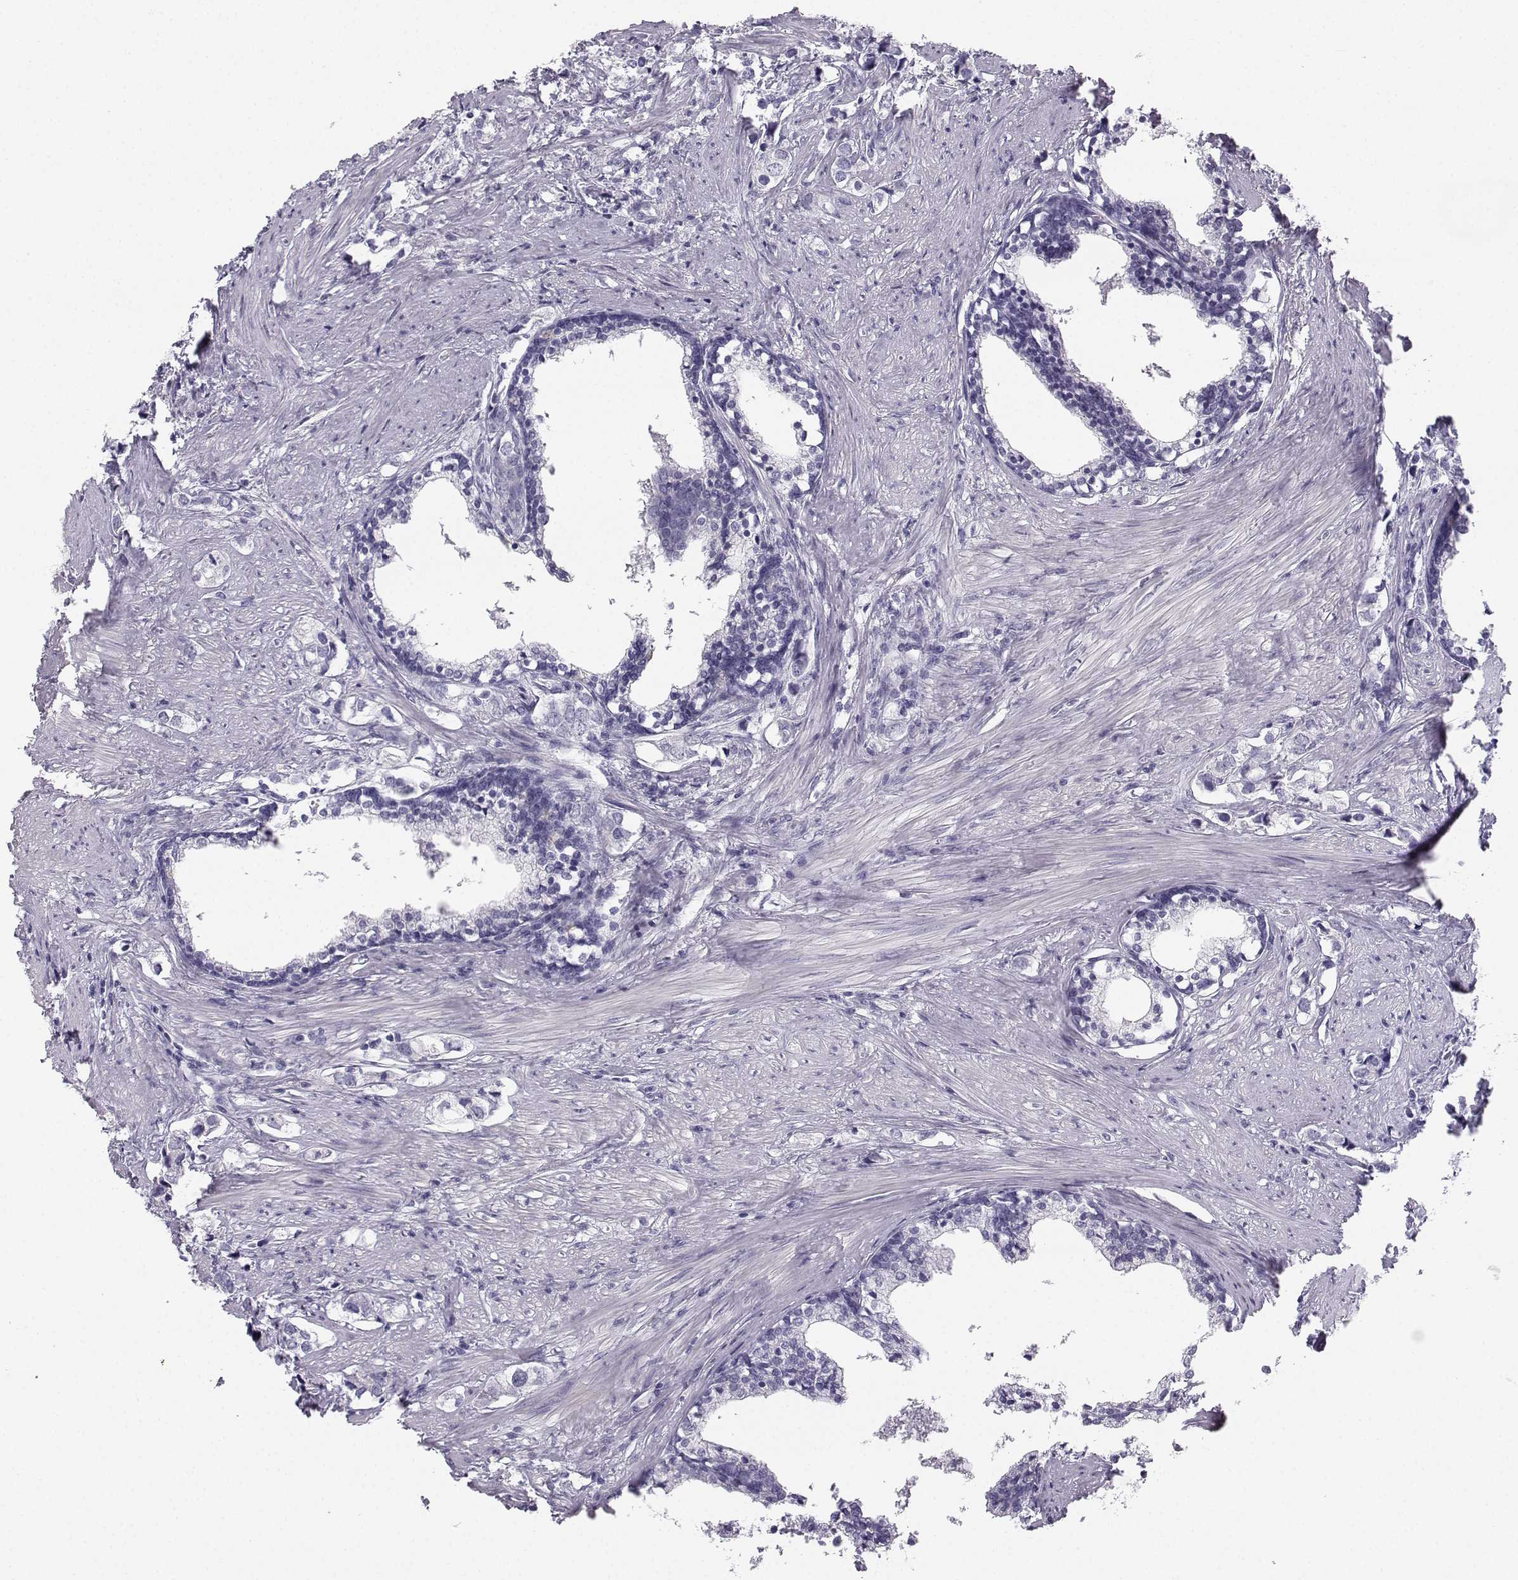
{"staining": {"intensity": "negative", "quantity": "none", "location": "none"}, "tissue": "prostate cancer", "cell_type": "Tumor cells", "image_type": "cancer", "snomed": [{"axis": "morphology", "description": "Adenocarcinoma, NOS"}, {"axis": "topography", "description": "Prostate and seminal vesicle, NOS"}], "caption": "This is an immunohistochemistry micrograph of prostate cancer (adenocarcinoma). There is no expression in tumor cells.", "gene": "SYCE1", "patient": {"sex": "male", "age": 63}}